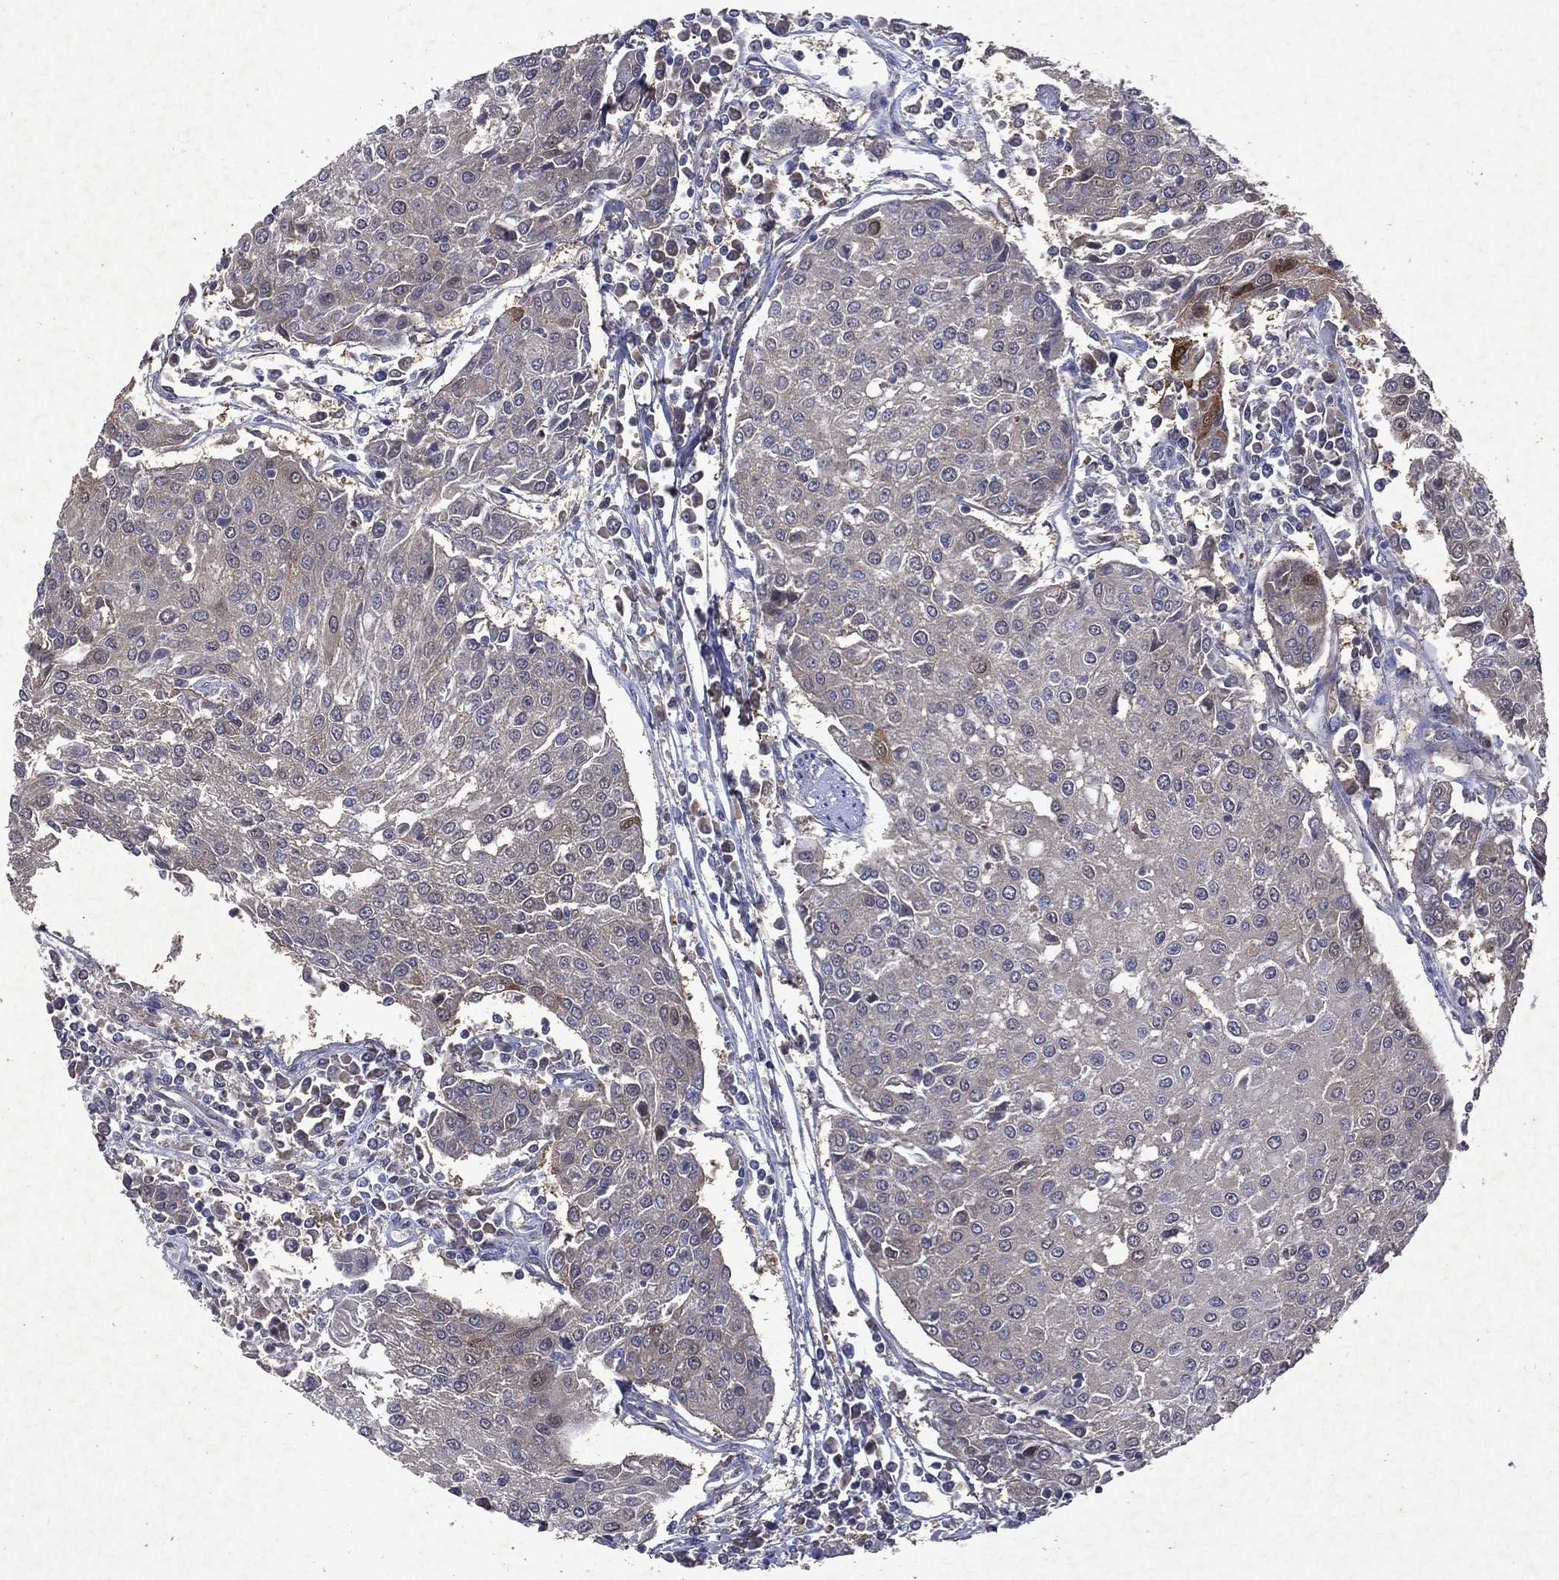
{"staining": {"intensity": "weak", "quantity": "<25%", "location": "cytoplasmic/membranous"}, "tissue": "urothelial cancer", "cell_type": "Tumor cells", "image_type": "cancer", "snomed": [{"axis": "morphology", "description": "Urothelial carcinoma, High grade"}, {"axis": "topography", "description": "Urinary bladder"}], "caption": "Immunohistochemistry (IHC) histopathology image of neoplastic tissue: human high-grade urothelial carcinoma stained with DAB reveals no significant protein expression in tumor cells.", "gene": "MTAP", "patient": {"sex": "female", "age": 85}}